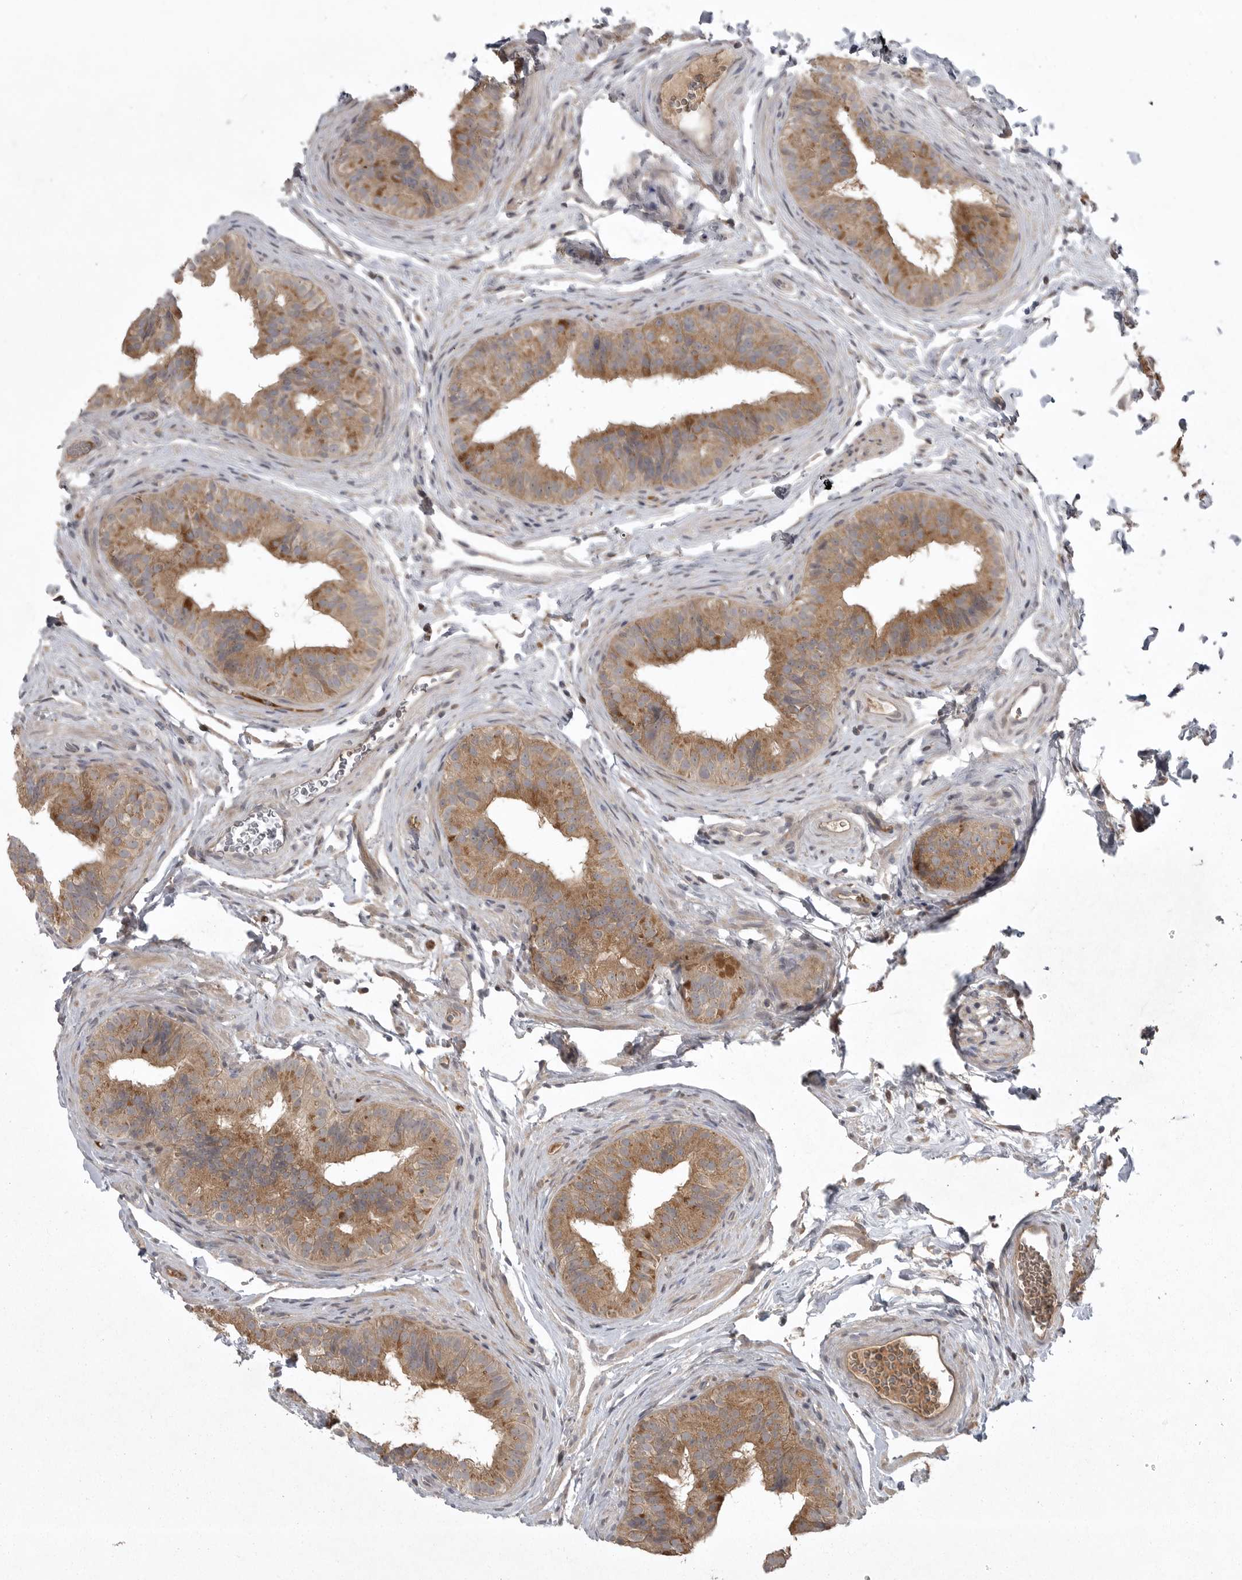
{"staining": {"intensity": "moderate", "quantity": ">75%", "location": "cytoplasmic/membranous"}, "tissue": "epididymis", "cell_type": "Glandular cells", "image_type": "normal", "snomed": [{"axis": "morphology", "description": "Normal tissue, NOS"}, {"axis": "topography", "description": "Epididymis"}], "caption": "Moderate cytoplasmic/membranous positivity for a protein is identified in approximately >75% of glandular cells of unremarkable epididymis using immunohistochemistry (IHC).", "gene": "GPR31", "patient": {"sex": "male", "age": 49}}